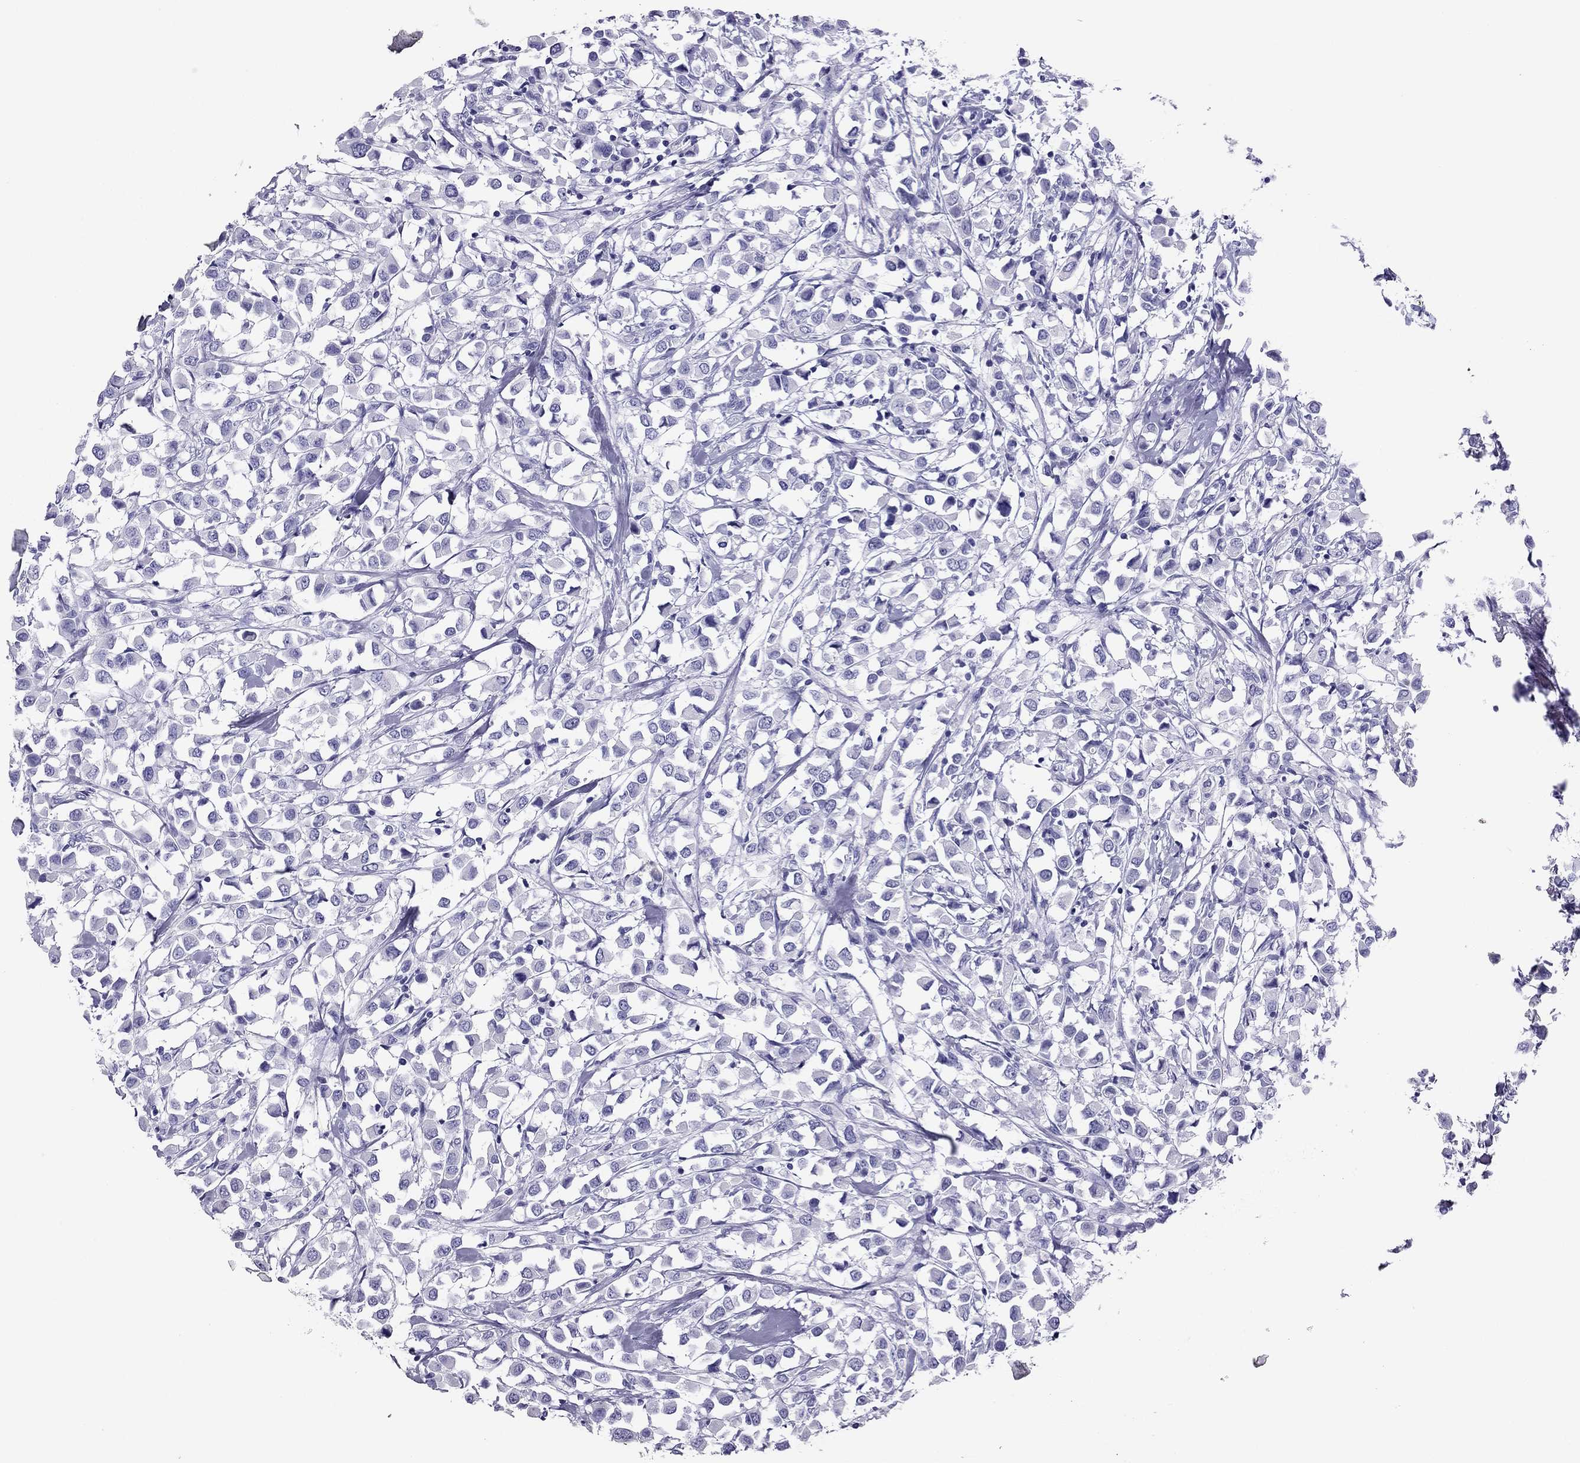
{"staining": {"intensity": "negative", "quantity": "none", "location": "none"}, "tissue": "breast cancer", "cell_type": "Tumor cells", "image_type": "cancer", "snomed": [{"axis": "morphology", "description": "Duct carcinoma"}, {"axis": "topography", "description": "Breast"}], "caption": "Tumor cells are negative for brown protein staining in breast cancer (infiltrating ductal carcinoma). (Immunohistochemistry (ihc), brightfield microscopy, high magnification).", "gene": "PDE6A", "patient": {"sex": "female", "age": 61}}